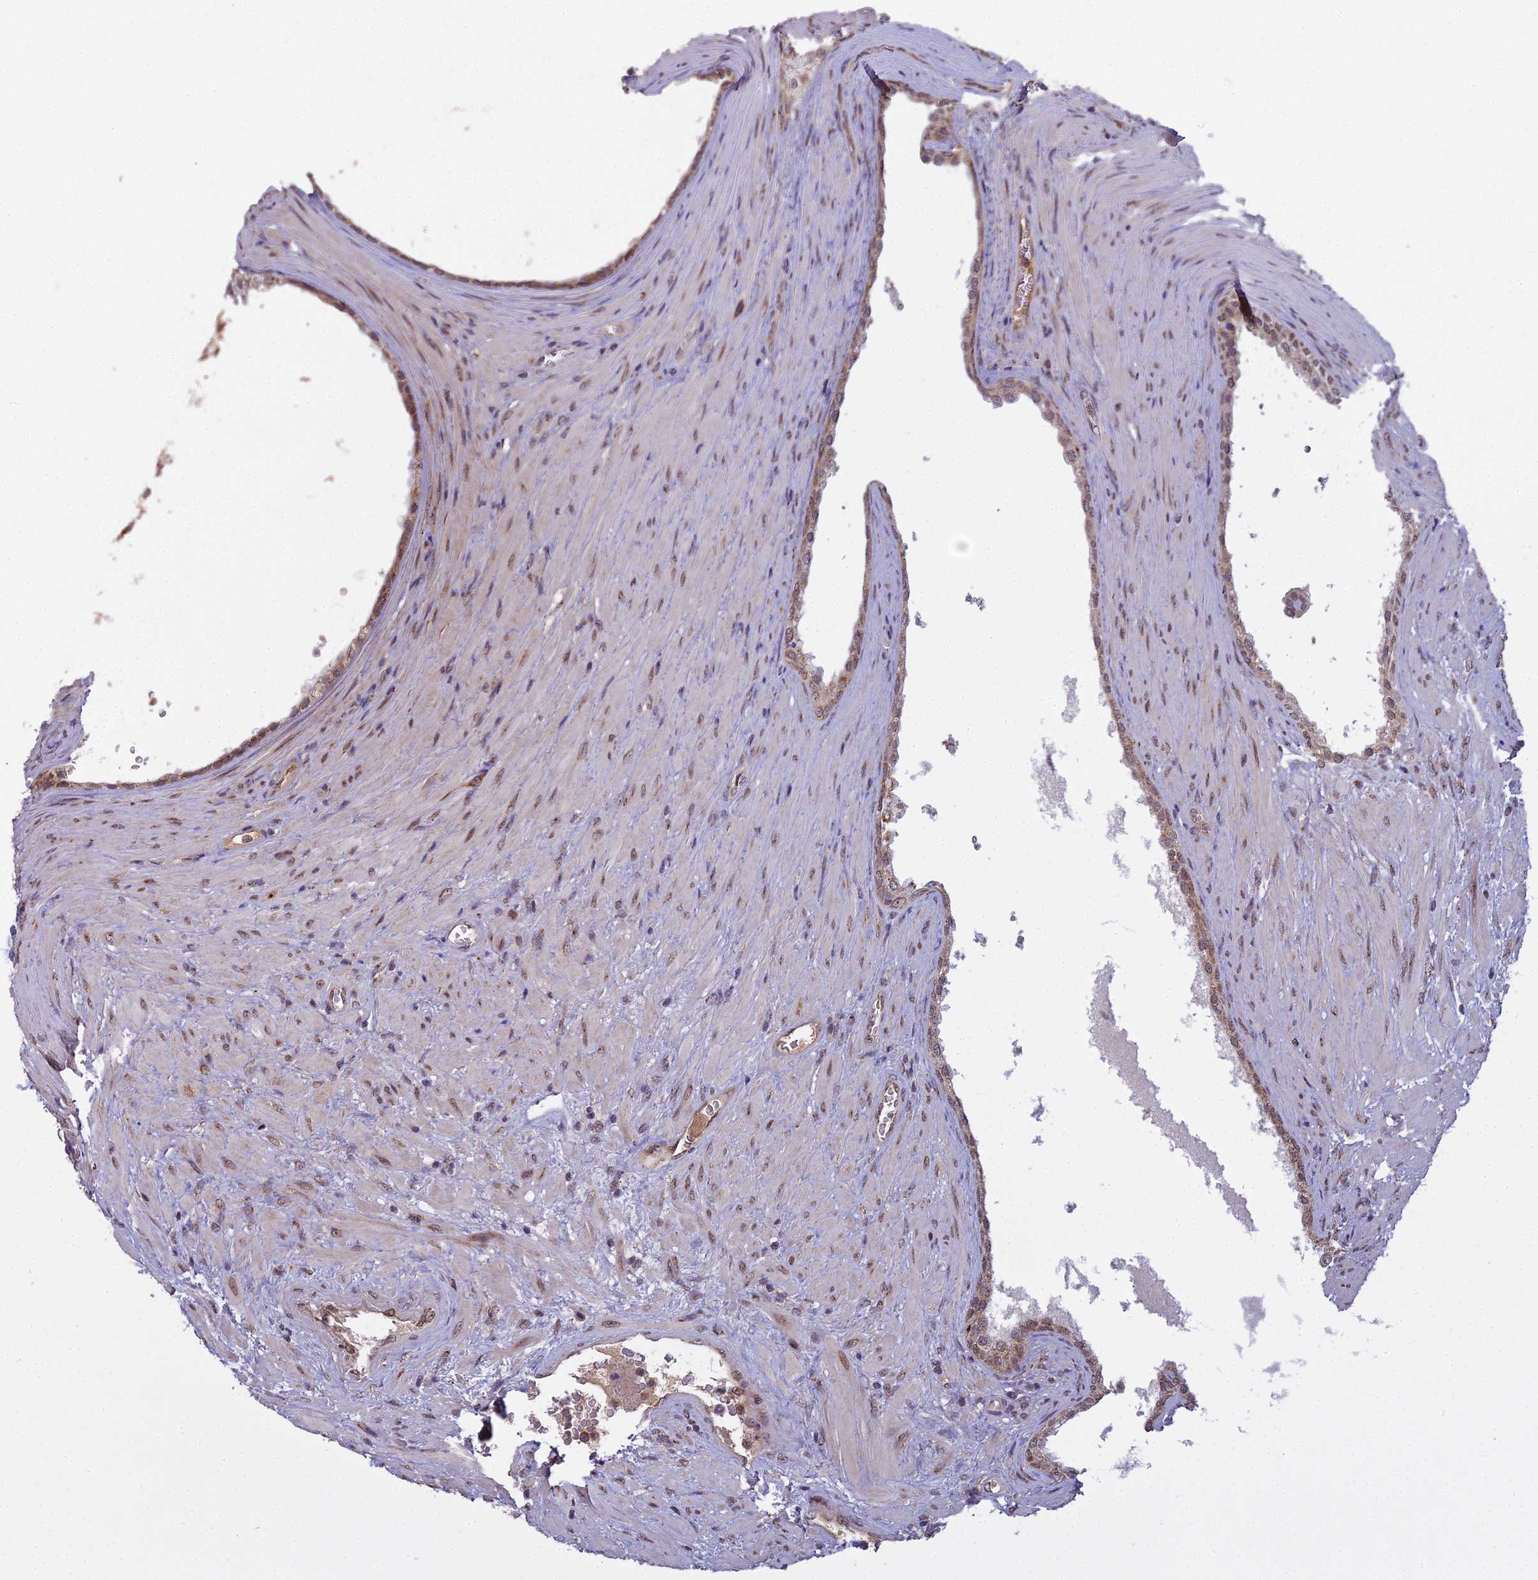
{"staining": {"intensity": "moderate", "quantity": "25%-75%", "location": "cytoplasmic/membranous"}, "tissue": "prostate", "cell_type": "Glandular cells", "image_type": "normal", "snomed": [{"axis": "morphology", "description": "Normal tissue, NOS"}, {"axis": "topography", "description": "Prostate"}], "caption": "Protein staining exhibits moderate cytoplasmic/membranous expression in about 25%-75% of glandular cells in unremarkable prostate. (DAB = brown stain, brightfield microscopy at high magnification).", "gene": "MEOX1", "patient": {"sex": "male", "age": 76}}